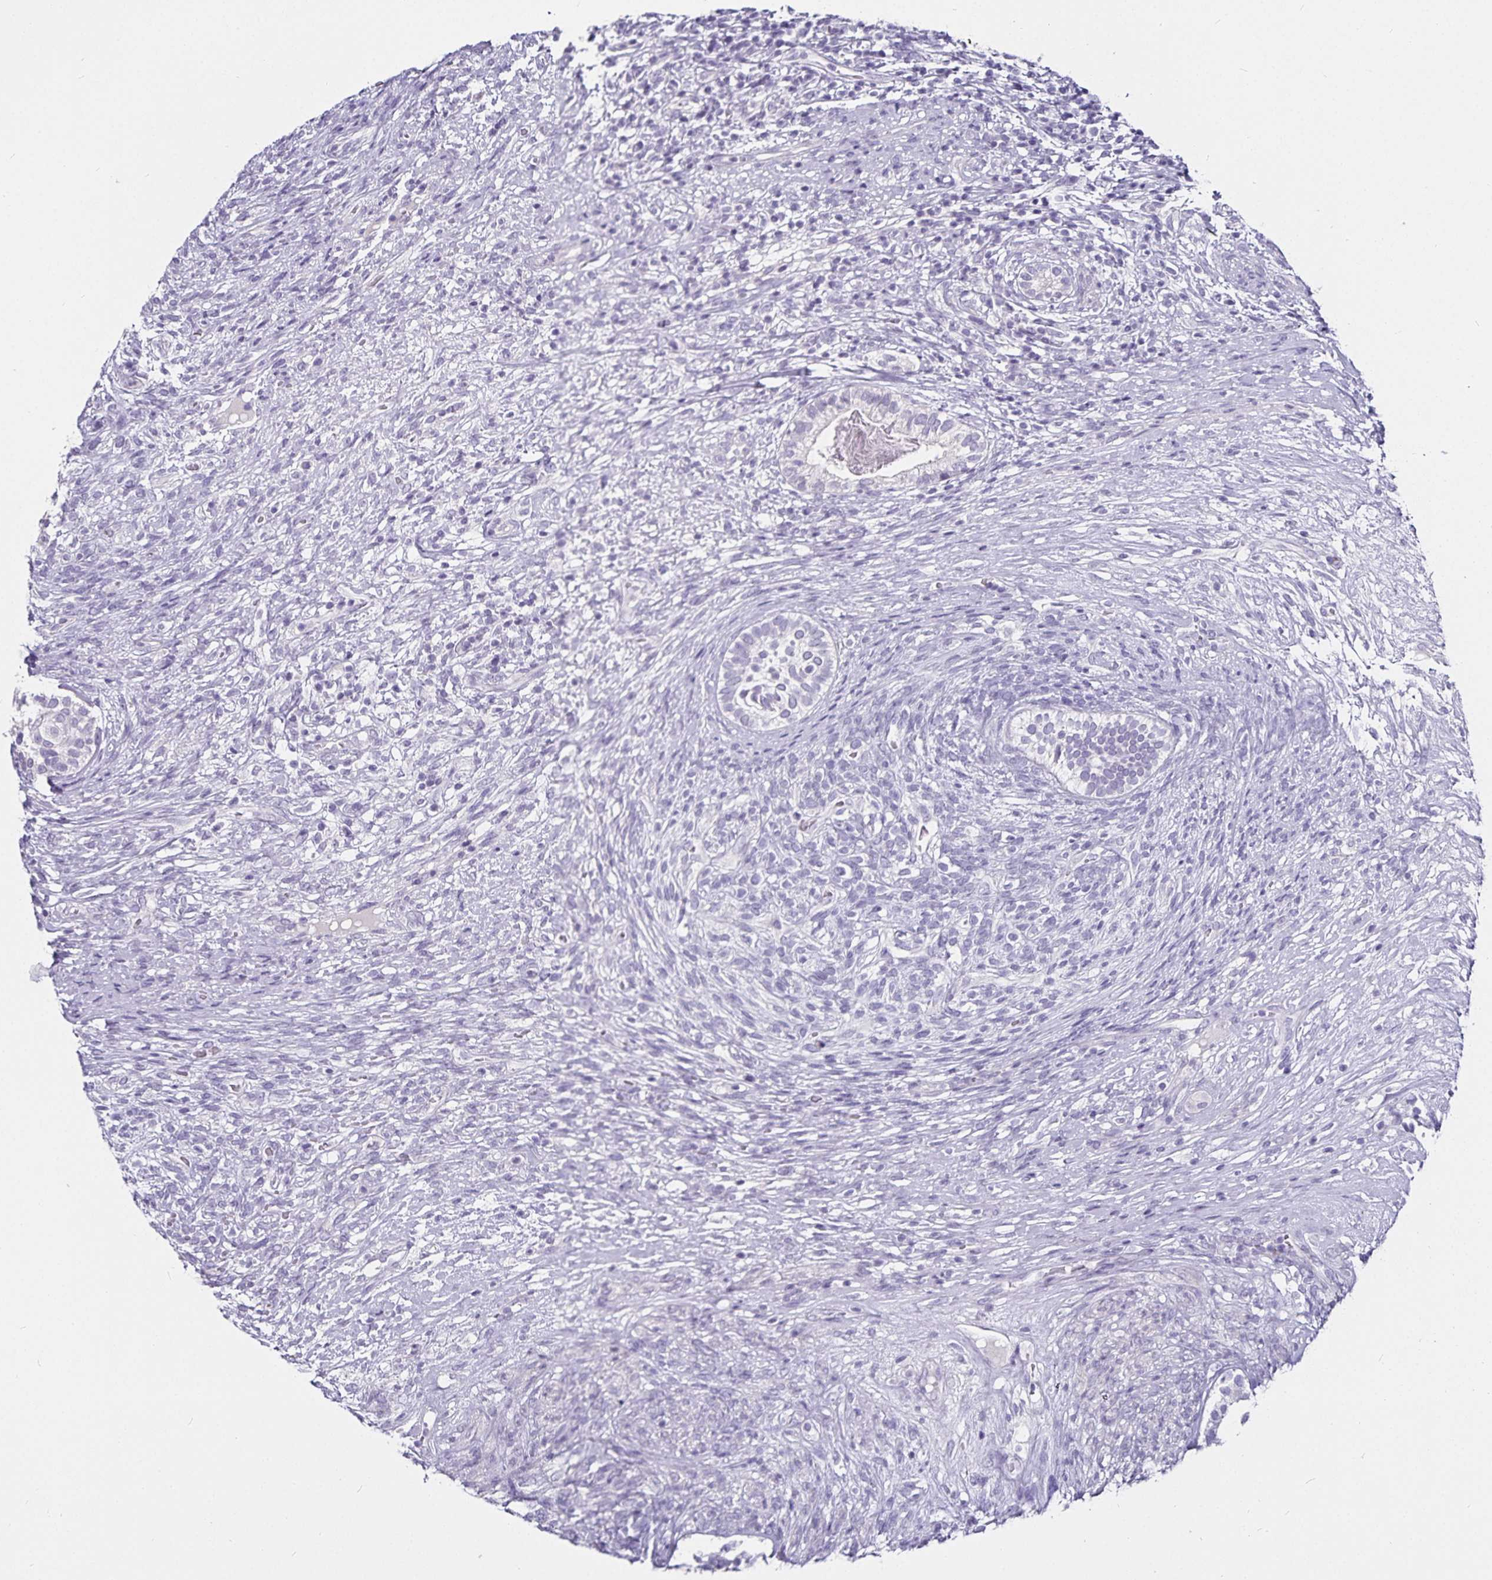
{"staining": {"intensity": "negative", "quantity": "none", "location": "none"}, "tissue": "testis cancer", "cell_type": "Tumor cells", "image_type": "cancer", "snomed": [{"axis": "morphology", "description": "Seminoma, NOS"}, {"axis": "morphology", "description": "Carcinoma, Embryonal, NOS"}, {"axis": "topography", "description": "Testis"}], "caption": "IHC histopathology image of testis embryonal carcinoma stained for a protein (brown), which exhibits no expression in tumor cells.", "gene": "CA12", "patient": {"sex": "male", "age": 41}}